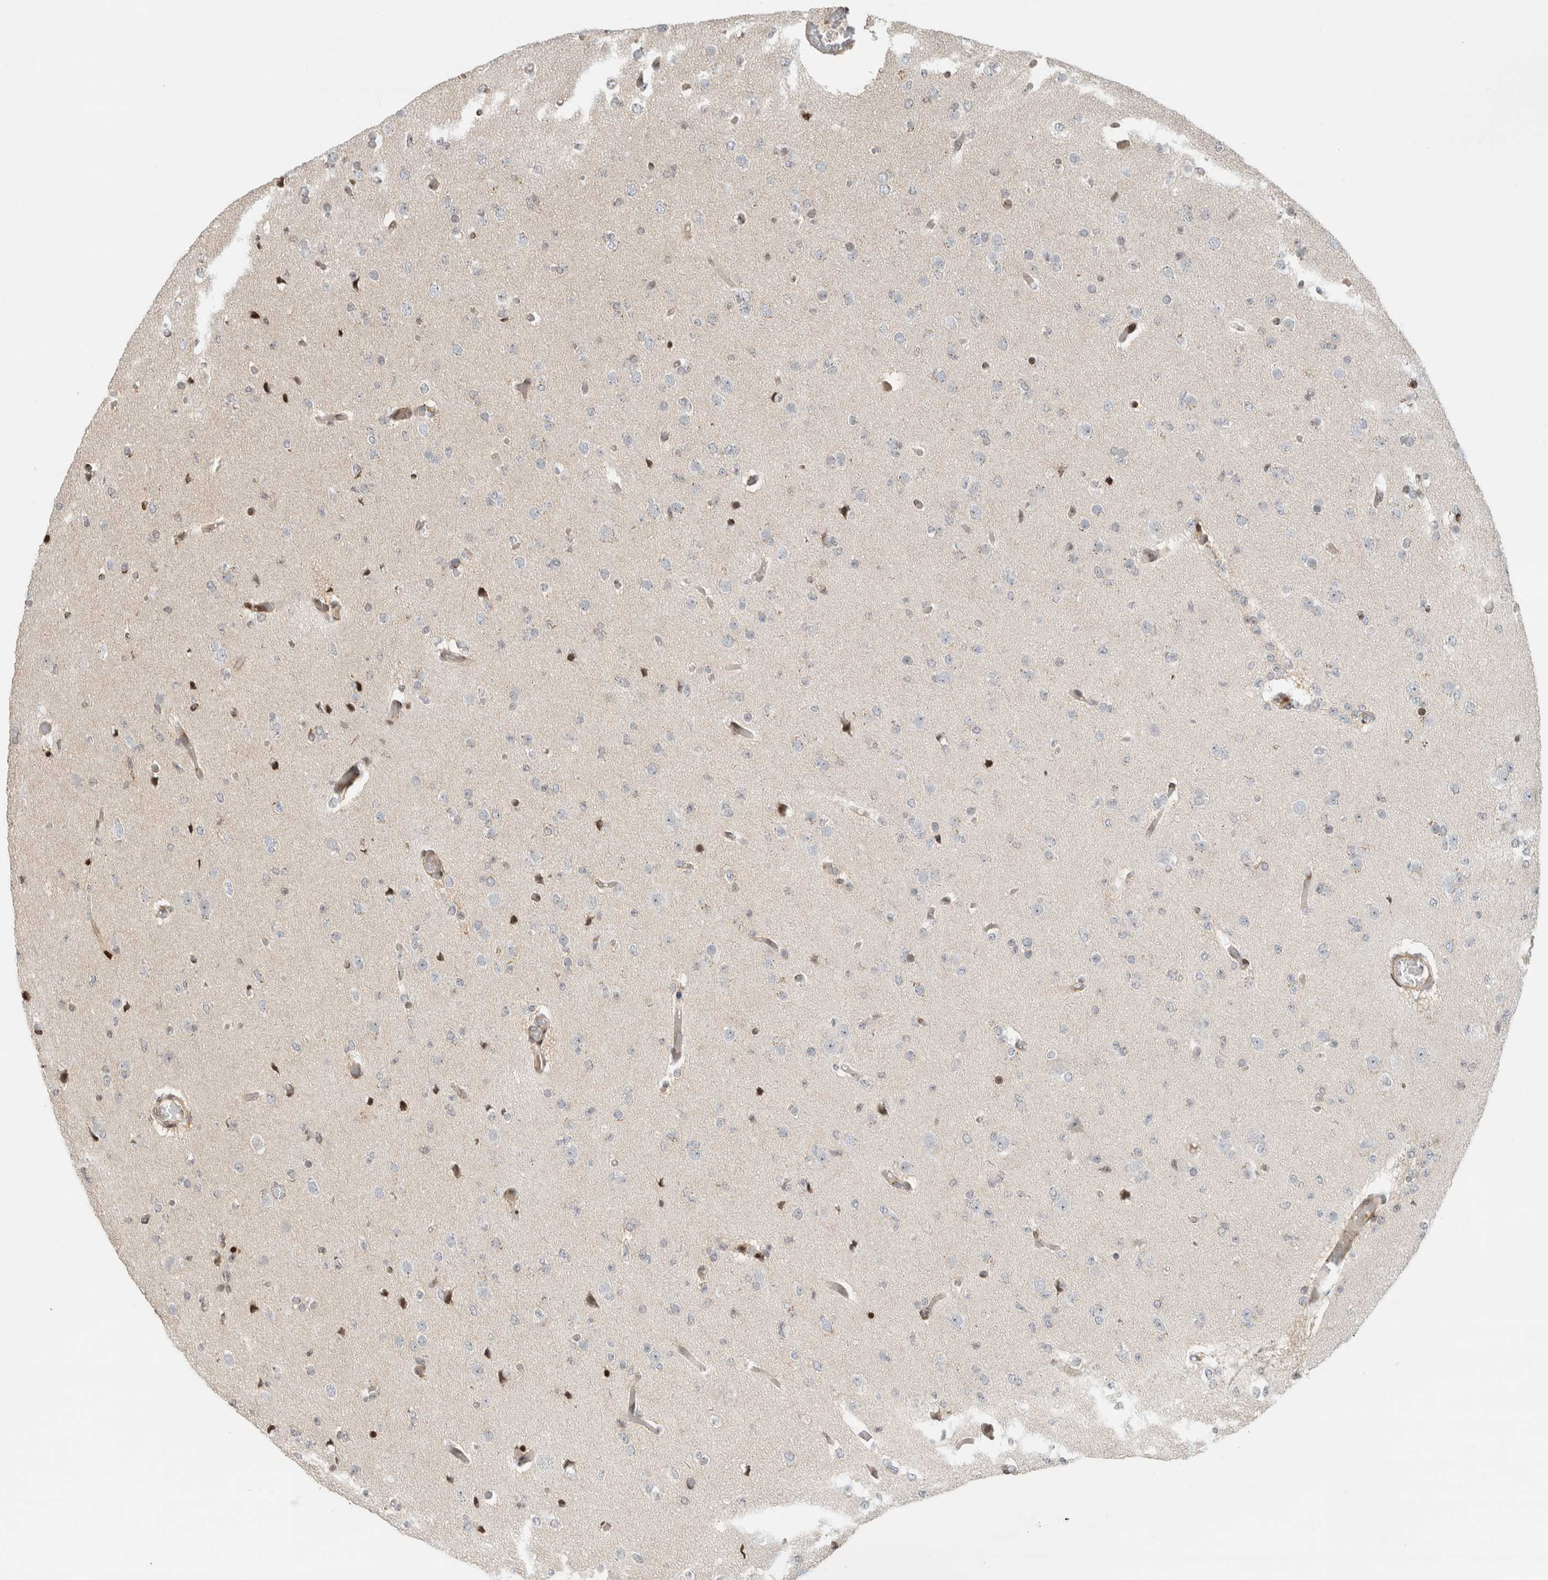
{"staining": {"intensity": "negative", "quantity": "none", "location": "none"}, "tissue": "glioma", "cell_type": "Tumor cells", "image_type": "cancer", "snomed": [{"axis": "morphology", "description": "Glioma, malignant, Low grade"}, {"axis": "topography", "description": "Brain"}], "caption": "Tumor cells are negative for protein expression in human malignant glioma (low-grade).", "gene": "GINS4", "patient": {"sex": "female", "age": 22}}